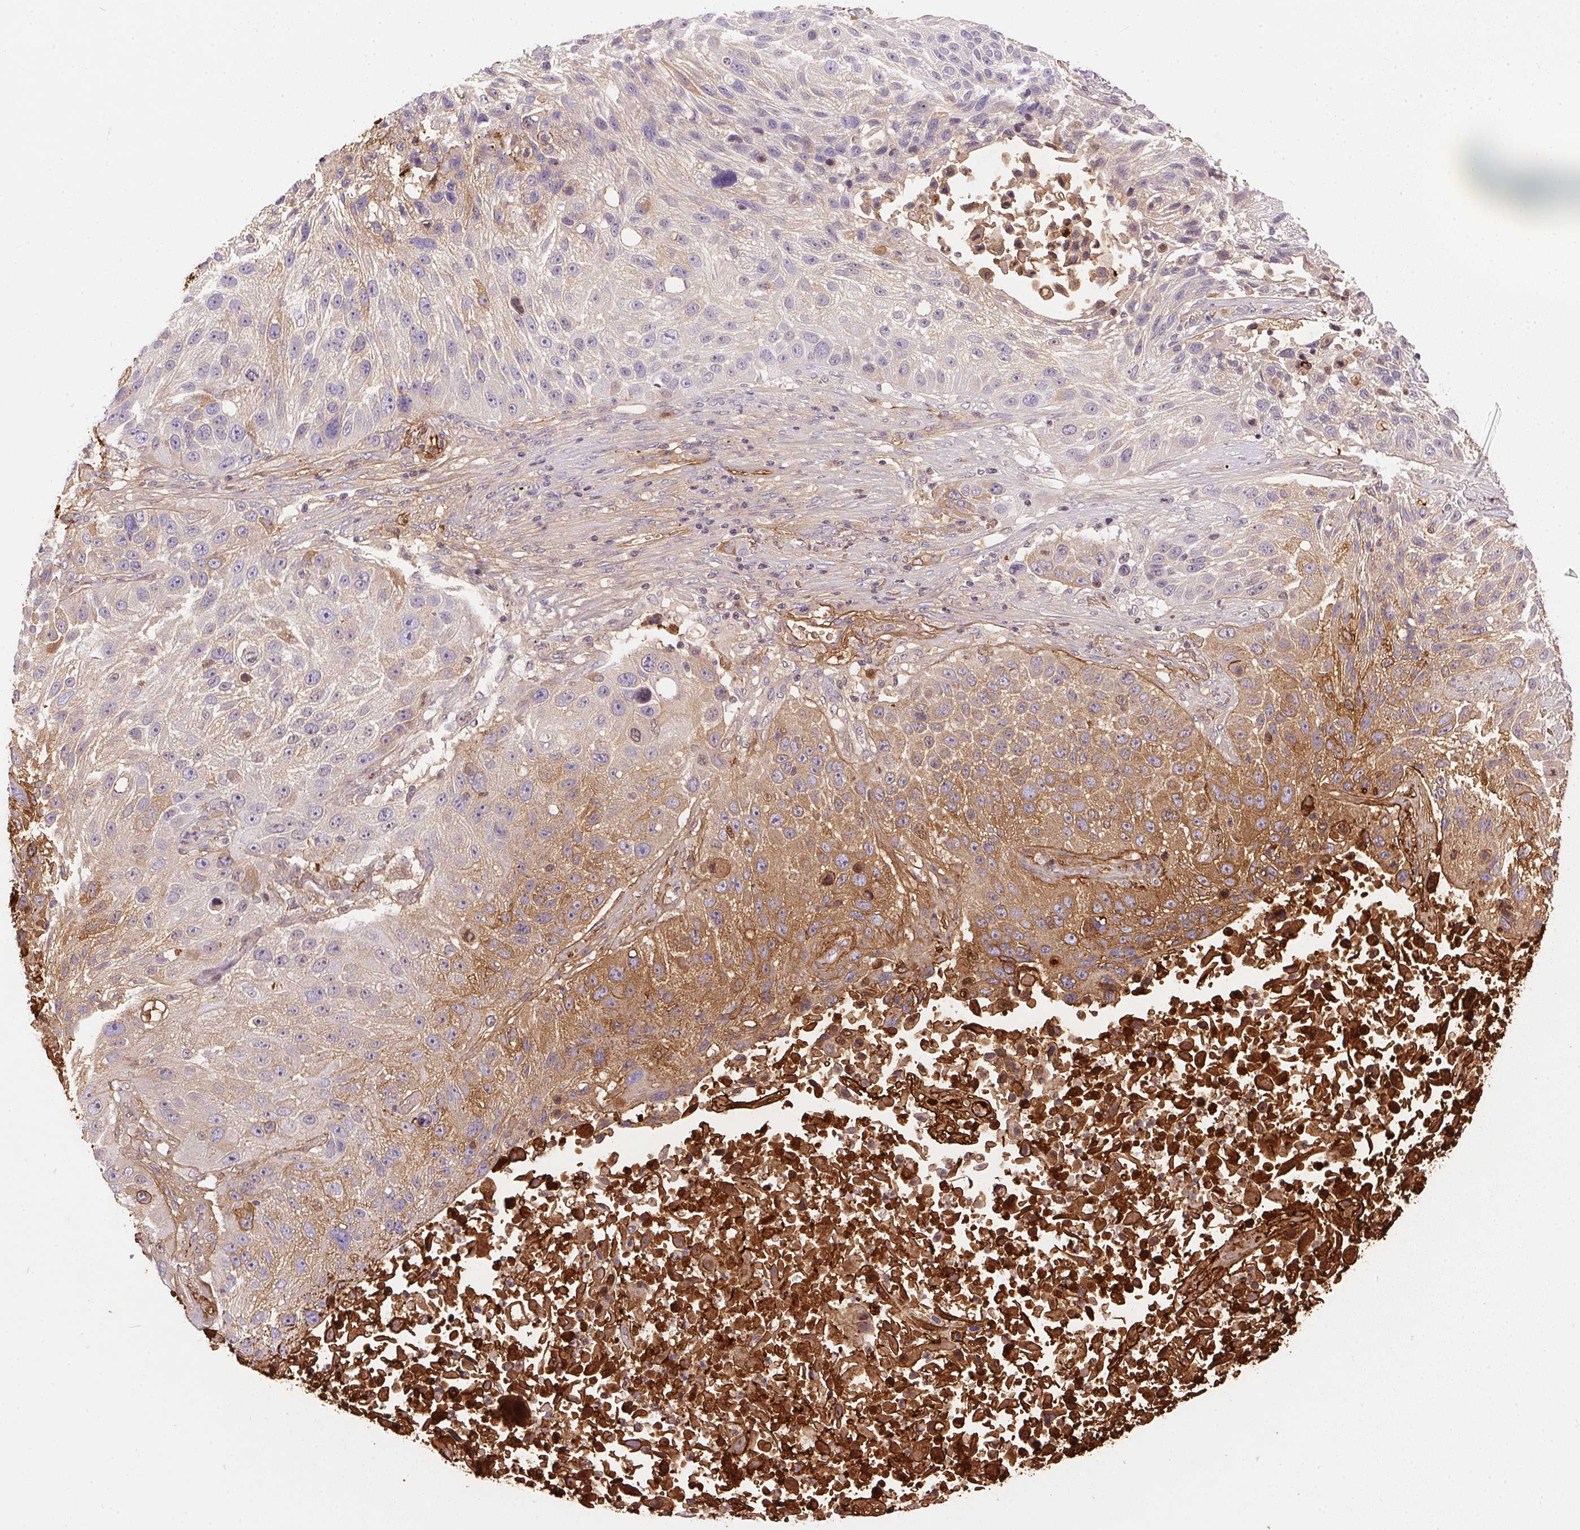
{"staining": {"intensity": "moderate", "quantity": "<25%", "location": "cytoplasmic/membranous,nuclear"}, "tissue": "lung cancer", "cell_type": "Tumor cells", "image_type": "cancer", "snomed": [{"axis": "morphology", "description": "Normal morphology"}, {"axis": "morphology", "description": "Squamous cell carcinoma, NOS"}, {"axis": "topography", "description": "Lymph node"}, {"axis": "topography", "description": "Lung"}], "caption": "IHC histopathology image of neoplastic tissue: human lung squamous cell carcinoma stained using IHC shows low levels of moderate protein expression localized specifically in the cytoplasmic/membranous and nuclear of tumor cells, appearing as a cytoplasmic/membranous and nuclear brown color.", "gene": "ORM1", "patient": {"sex": "male", "age": 67}}